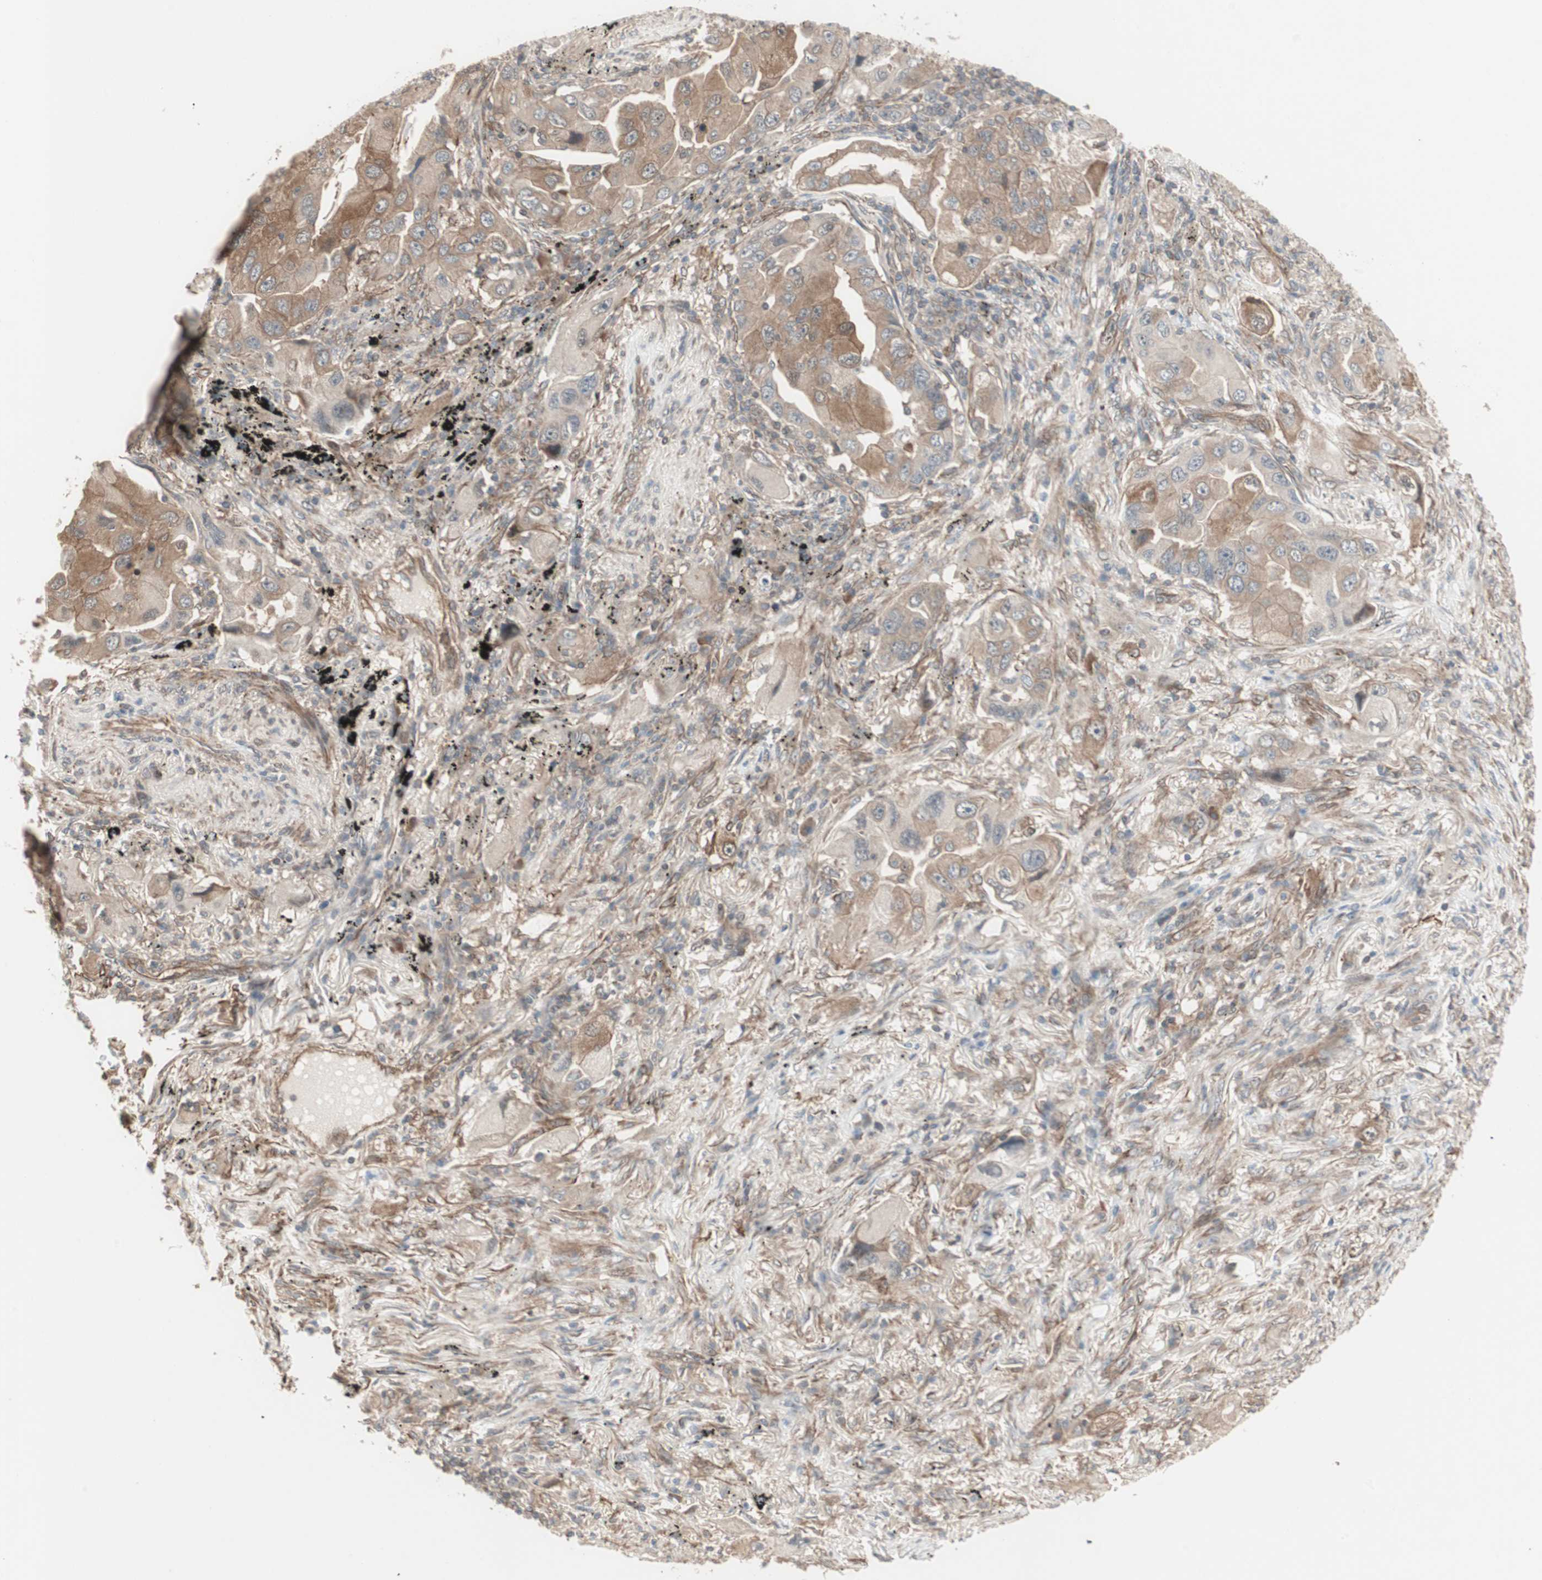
{"staining": {"intensity": "moderate", "quantity": ">75%", "location": "cytoplasmic/membranous"}, "tissue": "lung cancer", "cell_type": "Tumor cells", "image_type": "cancer", "snomed": [{"axis": "morphology", "description": "Adenocarcinoma, NOS"}, {"axis": "topography", "description": "Lung"}], "caption": "Tumor cells reveal medium levels of moderate cytoplasmic/membranous expression in about >75% of cells in human lung cancer (adenocarcinoma).", "gene": "PFDN1", "patient": {"sex": "female", "age": 65}}